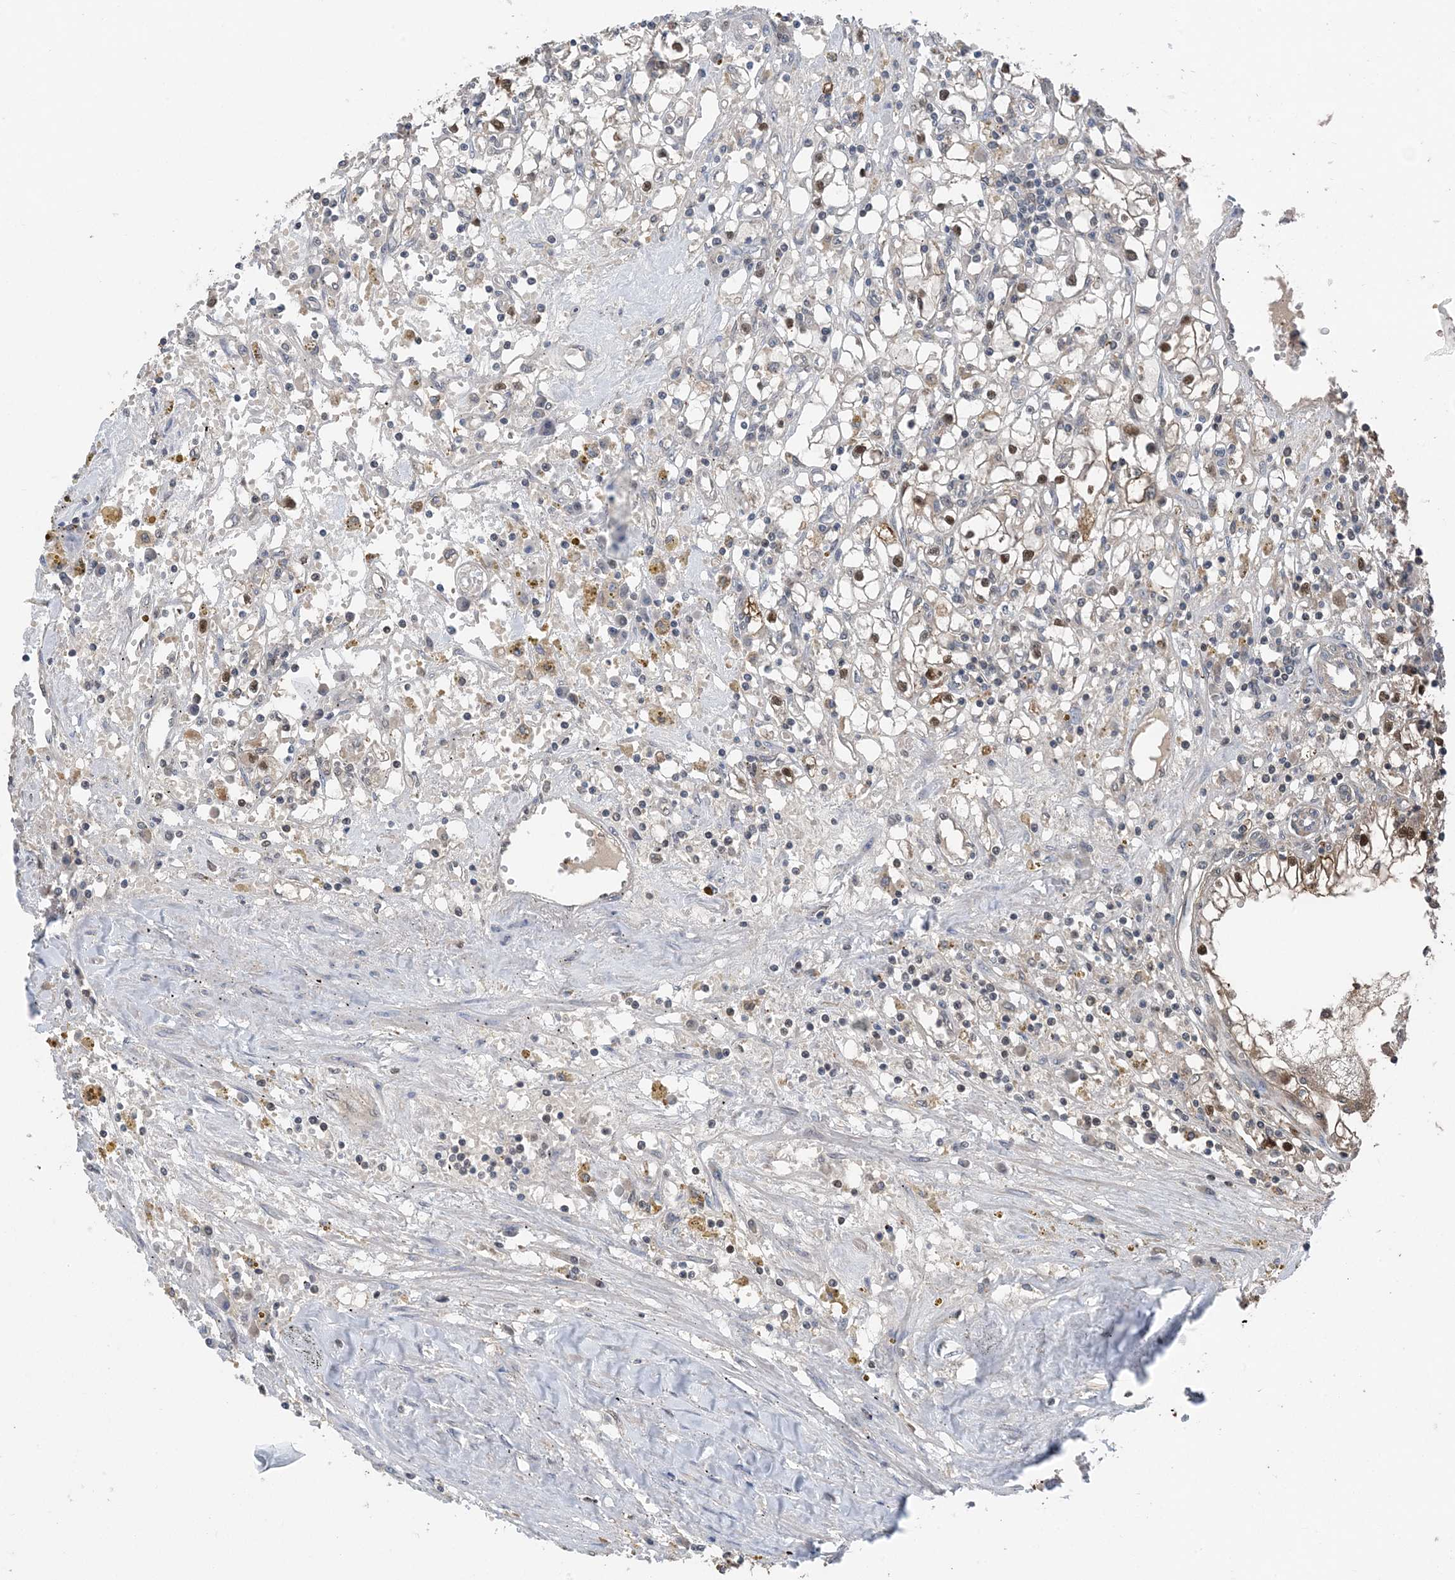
{"staining": {"intensity": "moderate", "quantity": "<25%", "location": "cytoplasmic/membranous,nuclear"}, "tissue": "renal cancer", "cell_type": "Tumor cells", "image_type": "cancer", "snomed": [{"axis": "morphology", "description": "Adenocarcinoma, NOS"}, {"axis": "topography", "description": "Kidney"}], "caption": "Moderate cytoplasmic/membranous and nuclear protein expression is present in about <25% of tumor cells in renal cancer. The staining was performed using DAB (3,3'-diaminobenzidine), with brown indicating positive protein expression. Nuclei are stained blue with hematoxylin.", "gene": "HIKESHI", "patient": {"sex": "male", "age": 56}}